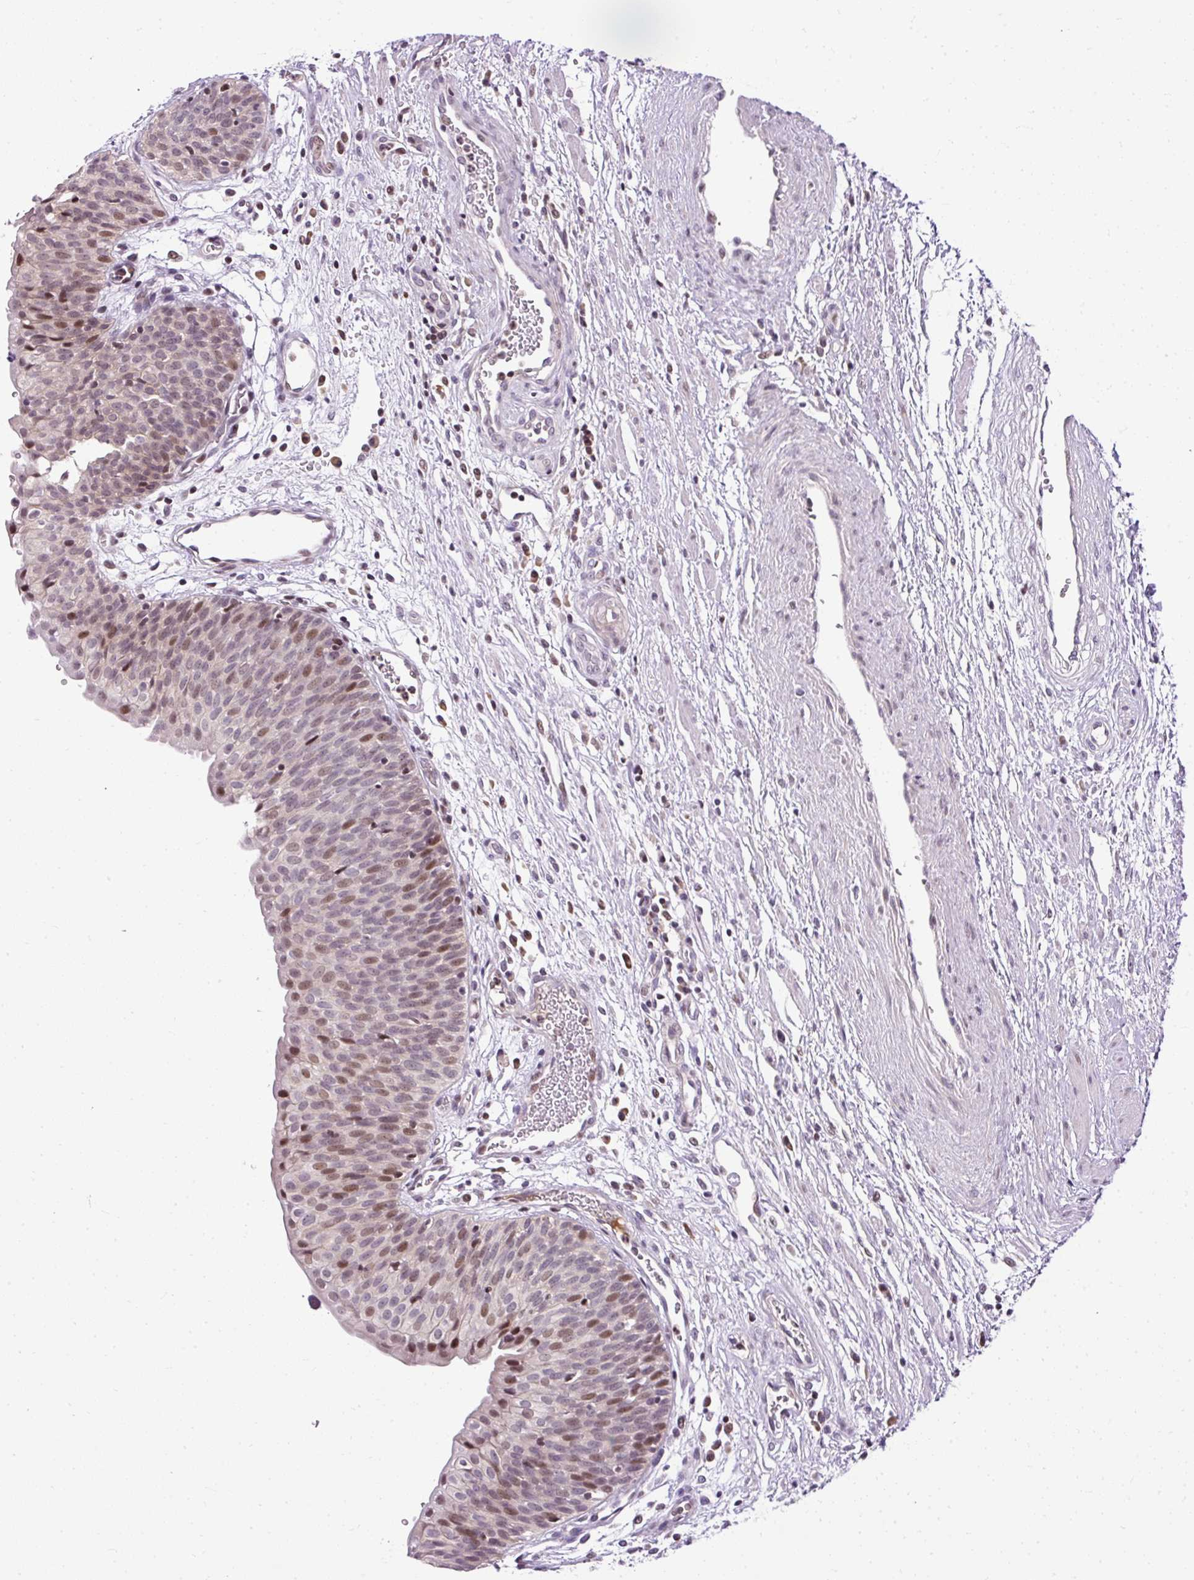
{"staining": {"intensity": "moderate", "quantity": "25%-75%", "location": "nuclear"}, "tissue": "urinary bladder", "cell_type": "Urothelial cells", "image_type": "normal", "snomed": [{"axis": "morphology", "description": "Normal tissue, NOS"}, {"axis": "topography", "description": "Urinary bladder"}], "caption": "Urothelial cells reveal moderate nuclear expression in approximately 25%-75% of cells in normal urinary bladder. The protein is stained brown, and the nuclei are stained in blue (DAB (3,3'-diaminobenzidine) IHC with brightfield microscopy, high magnification).", "gene": "ARHGEF18", "patient": {"sex": "male", "age": 55}}